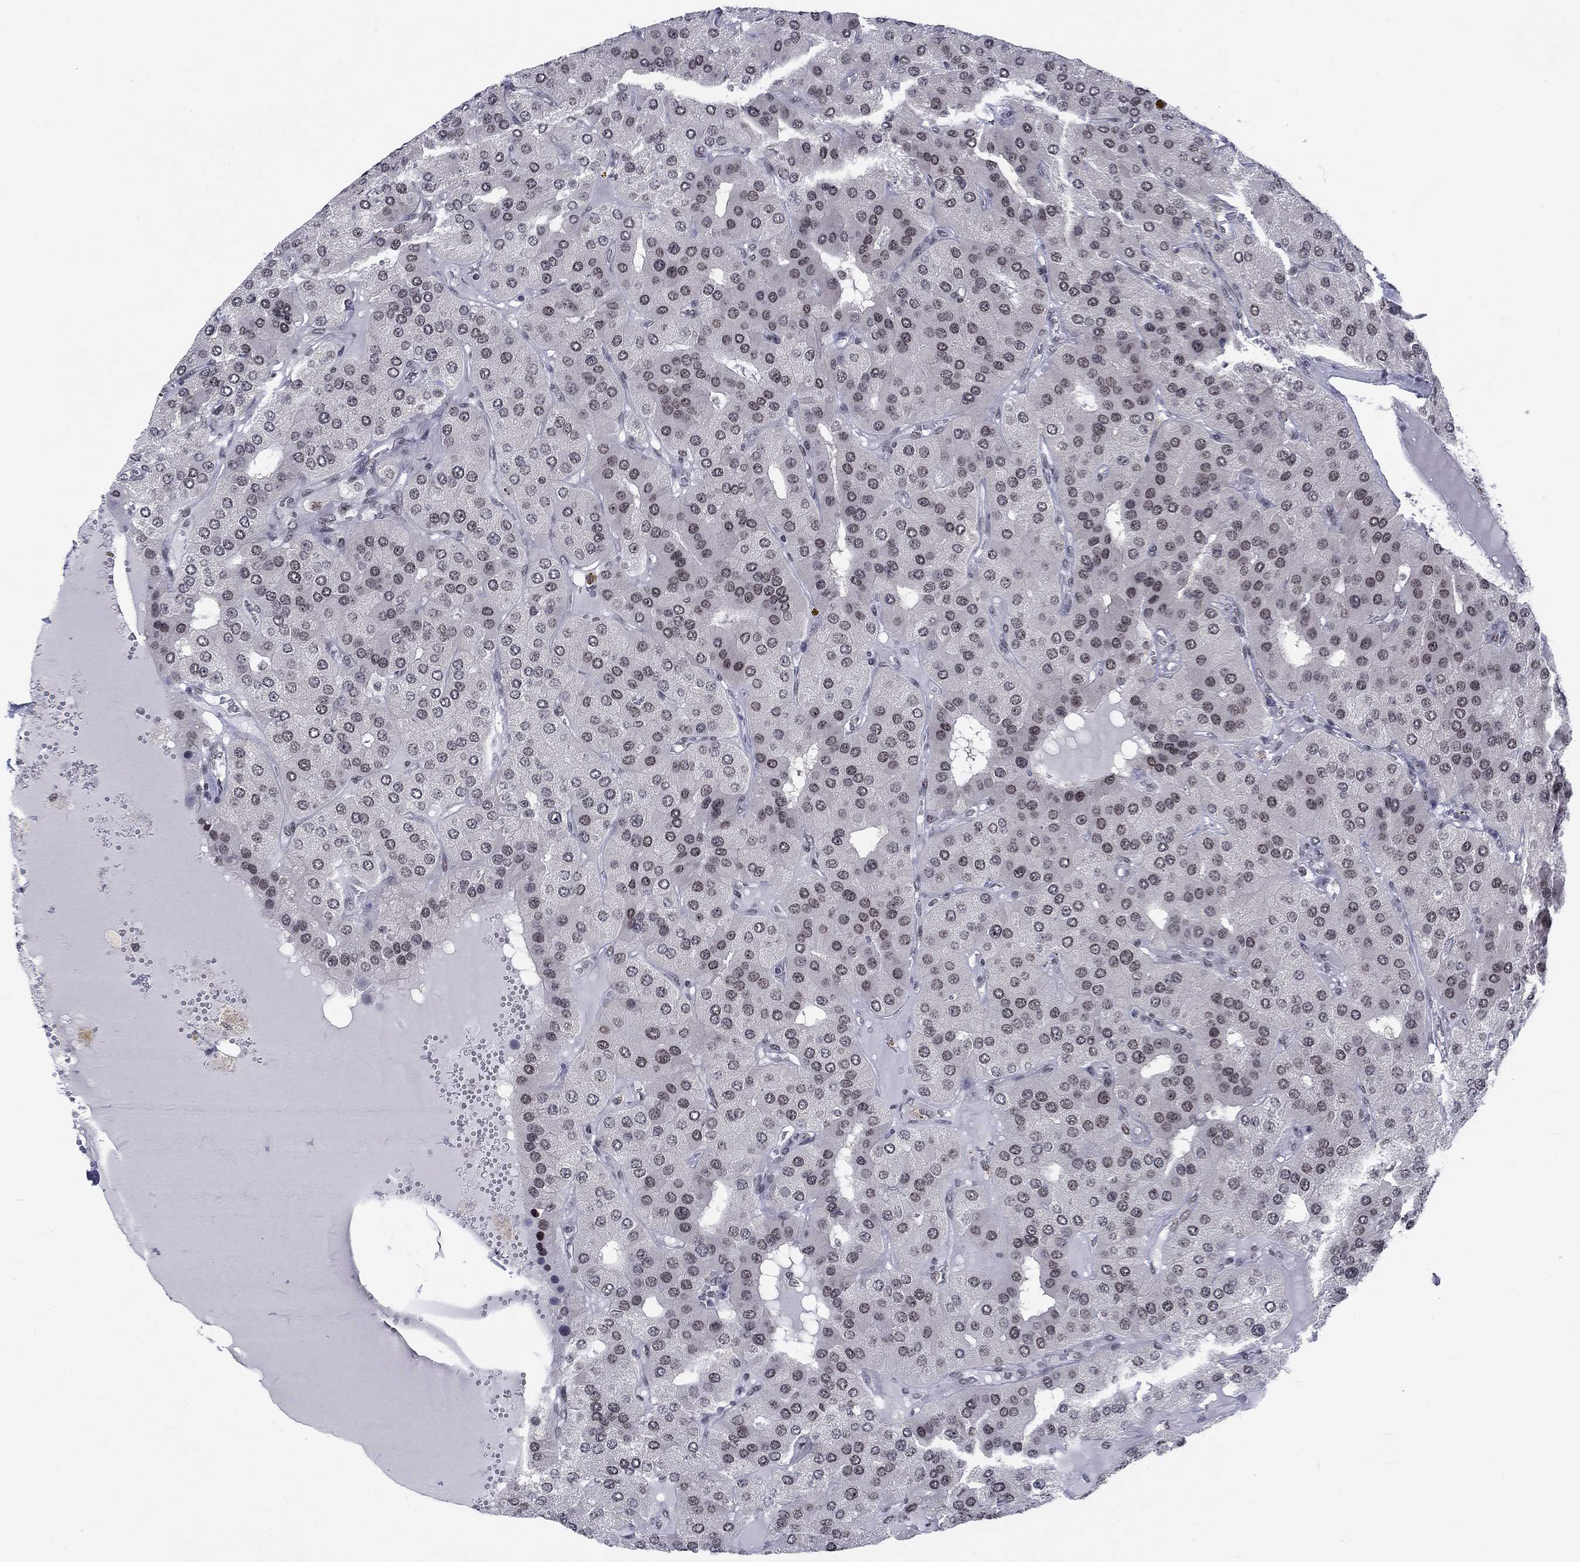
{"staining": {"intensity": "negative", "quantity": "none", "location": "none"}, "tissue": "parathyroid gland", "cell_type": "Glandular cells", "image_type": "normal", "snomed": [{"axis": "morphology", "description": "Normal tissue, NOS"}, {"axis": "morphology", "description": "Adenoma, NOS"}, {"axis": "topography", "description": "Parathyroid gland"}], "caption": "Immunohistochemistry (IHC) of benign parathyroid gland shows no positivity in glandular cells. (Immunohistochemistry (IHC), brightfield microscopy, high magnification).", "gene": "FYTTD1", "patient": {"sex": "female", "age": 86}}